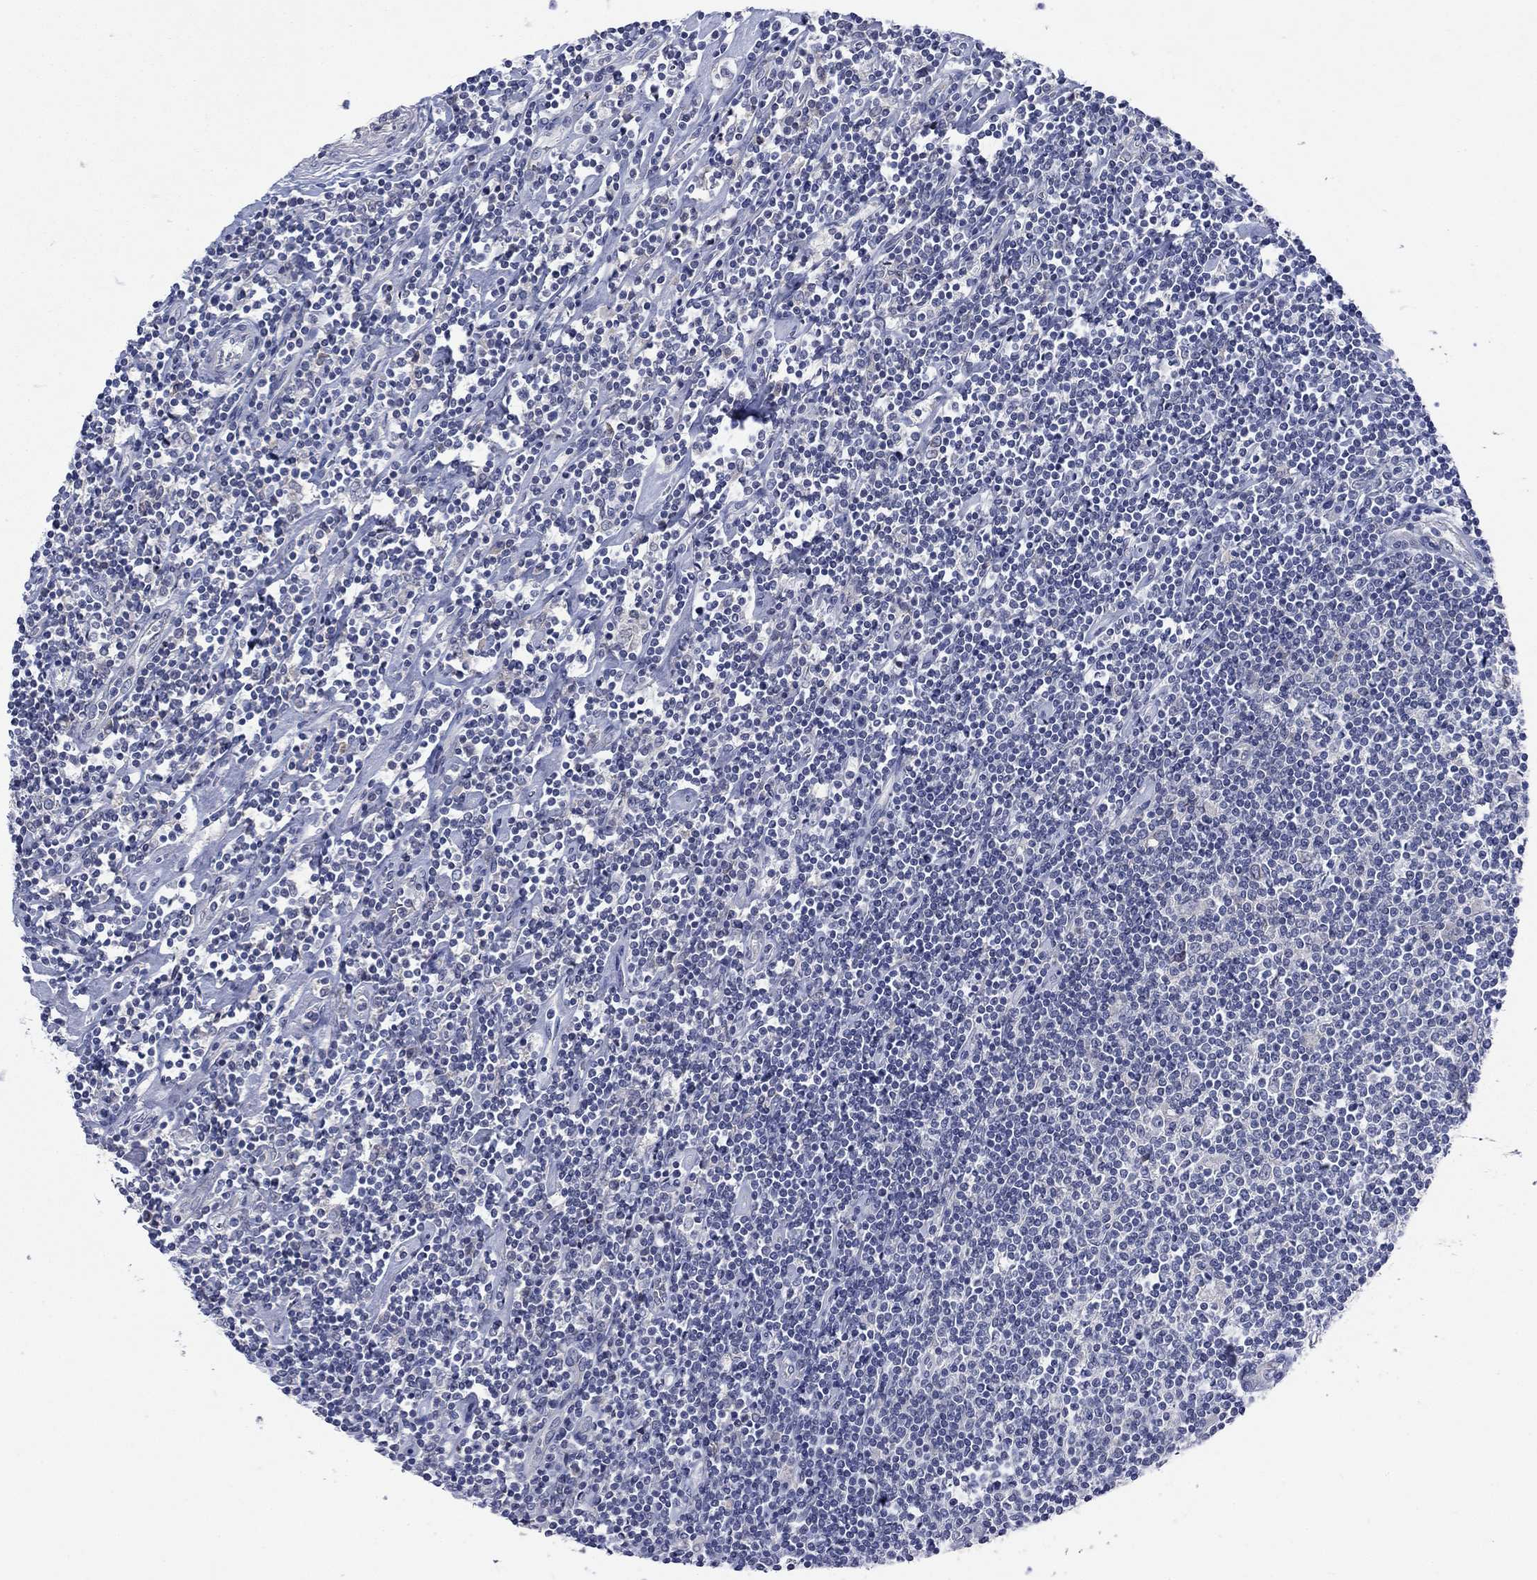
{"staining": {"intensity": "negative", "quantity": "none", "location": "none"}, "tissue": "lymphoma", "cell_type": "Tumor cells", "image_type": "cancer", "snomed": [{"axis": "morphology", "description": "Hodgkin's disease, NOS"}, {"axis": "topography", "description": "Lymph node"}], "caption": "Lymphoma stained for a protein using immunohistochemistry (IHC) demonstrates no staining tumor cells.", "gene": "CACNA1A", "patient": {"sex": "male", "age": 40}}